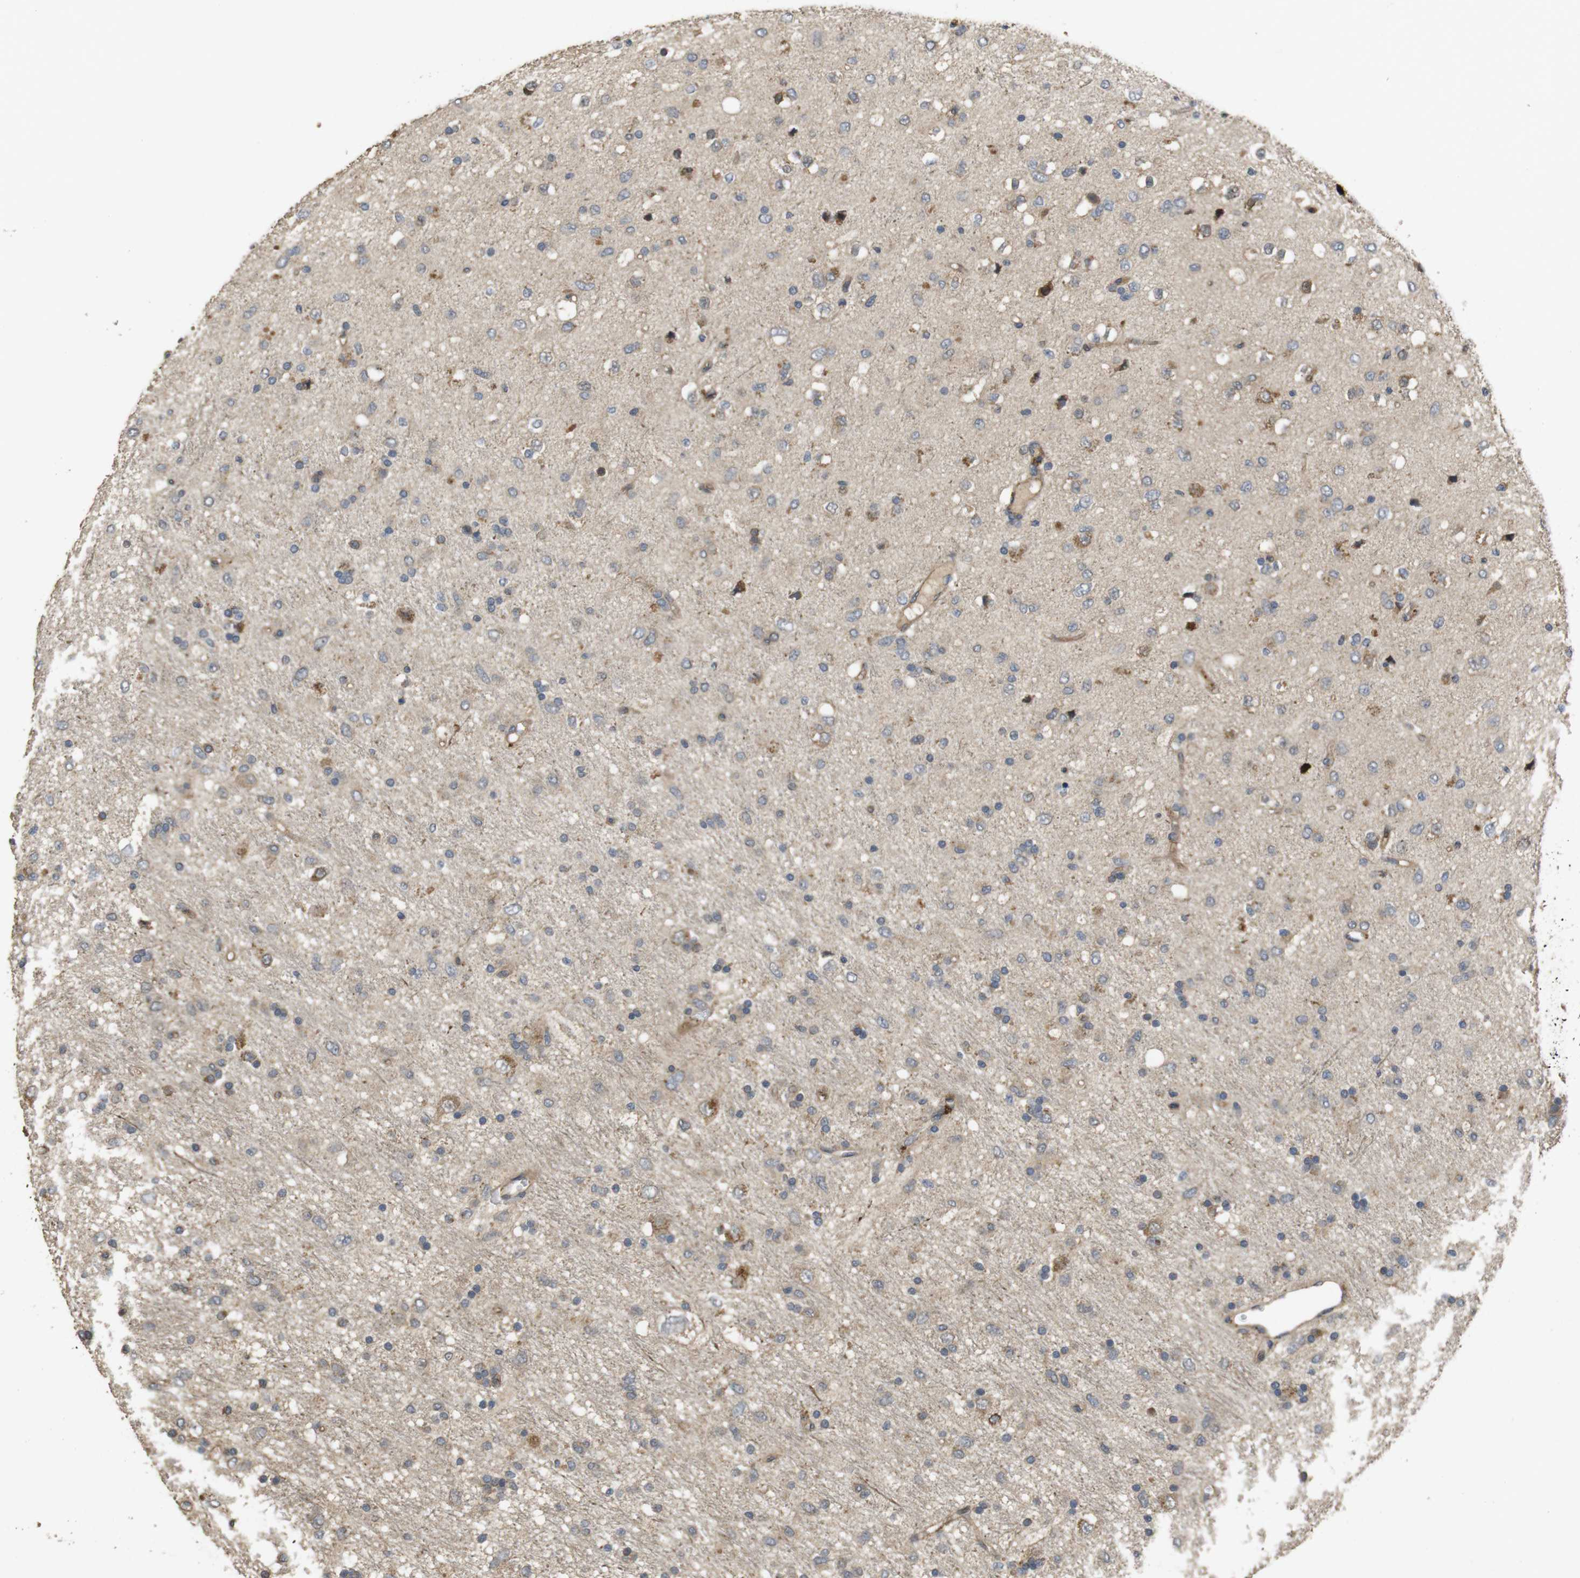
{"staining": {"intensity": "moderate", "quantity": "<25%", "location": "cytoplasmic/membranous"}, "tissue": "glioma", "cell_type": "Tumor cells", "image_type": "cancer", "snomed": [{"axis": "morphology", "description": "Glioma, malignant, Low grade"}, {"axis": "topography", "description": "Brain"}], "caption": "This photomicrograph demonstrates immunohistochemistry (IHC) staining of malignant glioma (low-grade), with low moderate cytoplasmic/membranous expression in about <25% of tumor cells.", "gene": "PCDHB10", "patient": {"sex": "male", "age": 77}}